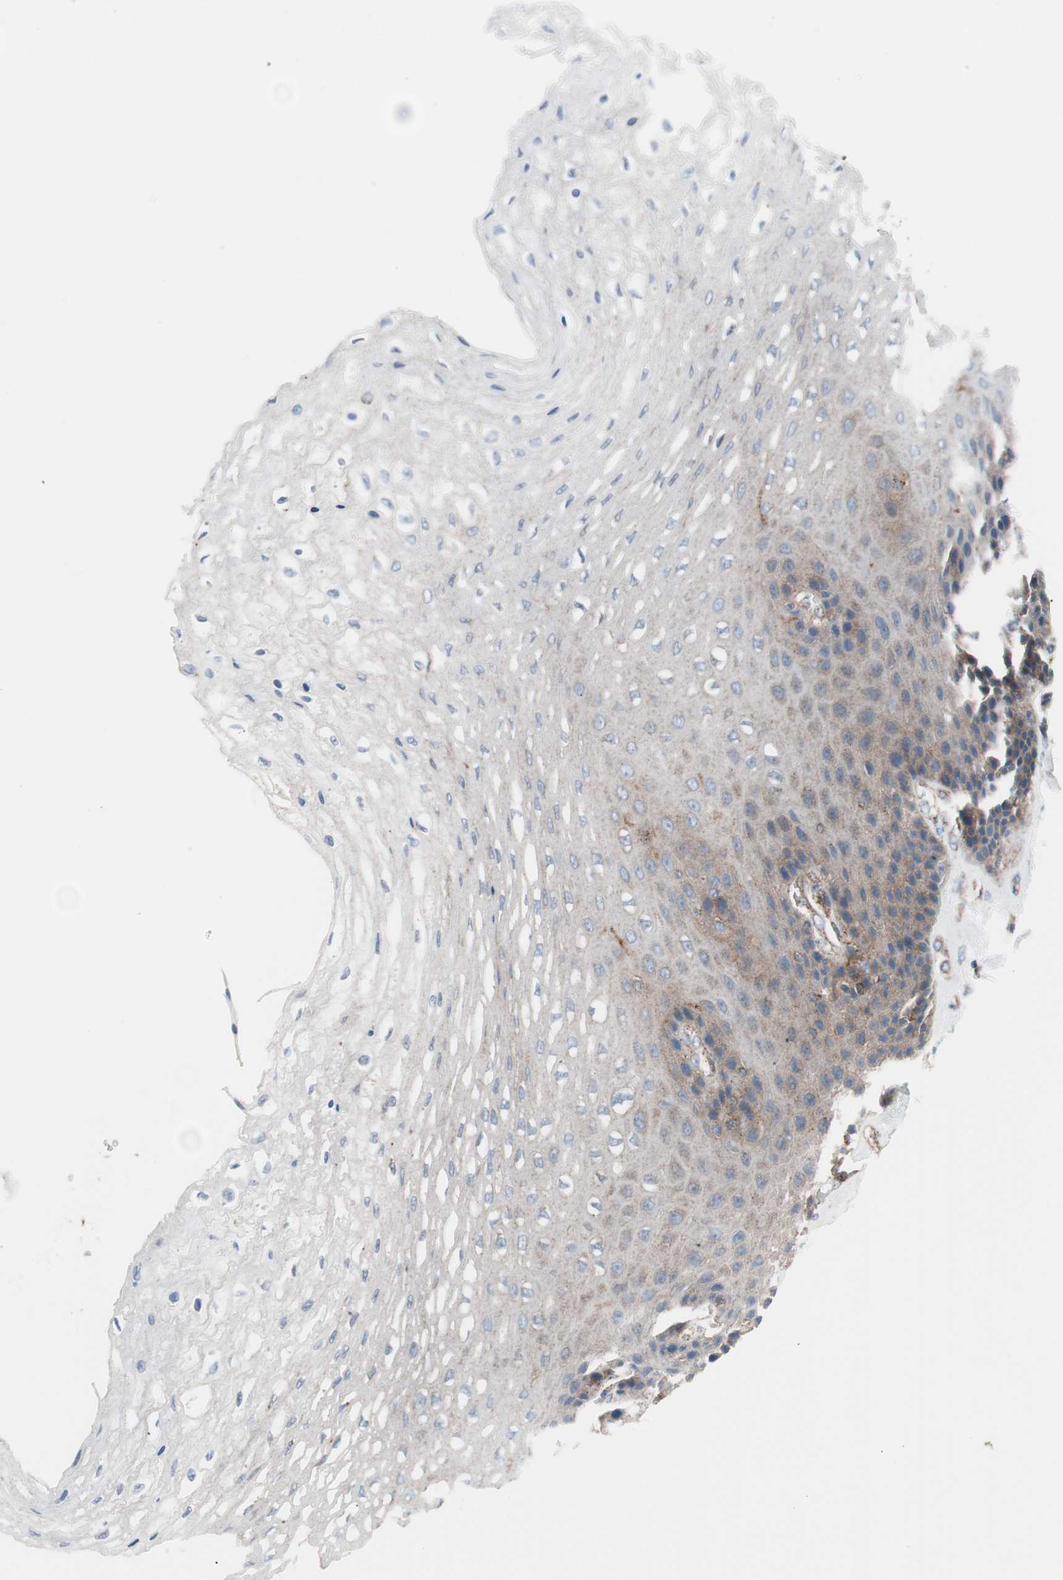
{"staining": {"intensity": "weak", "quantity": "25%-75%", "location": "cytoplasmic/membranous"}, "tissue": "esophagus", "cell_type": "Squamous epithelial cells", "image_type": "normal", "snomed": [{"axis": "morphology", "description": "Normal tissue, NOS"}, {"axis": "topography", "description": "Esophagus"}], "caption": "Human esophagus stained for a protein (brown) shows weak cytoplasmic/membranous positive expression in about 25%-75% of squamous epithelial cells.", "gene": "FLOT2", "patient": {"sex": "female", "age": 72}}